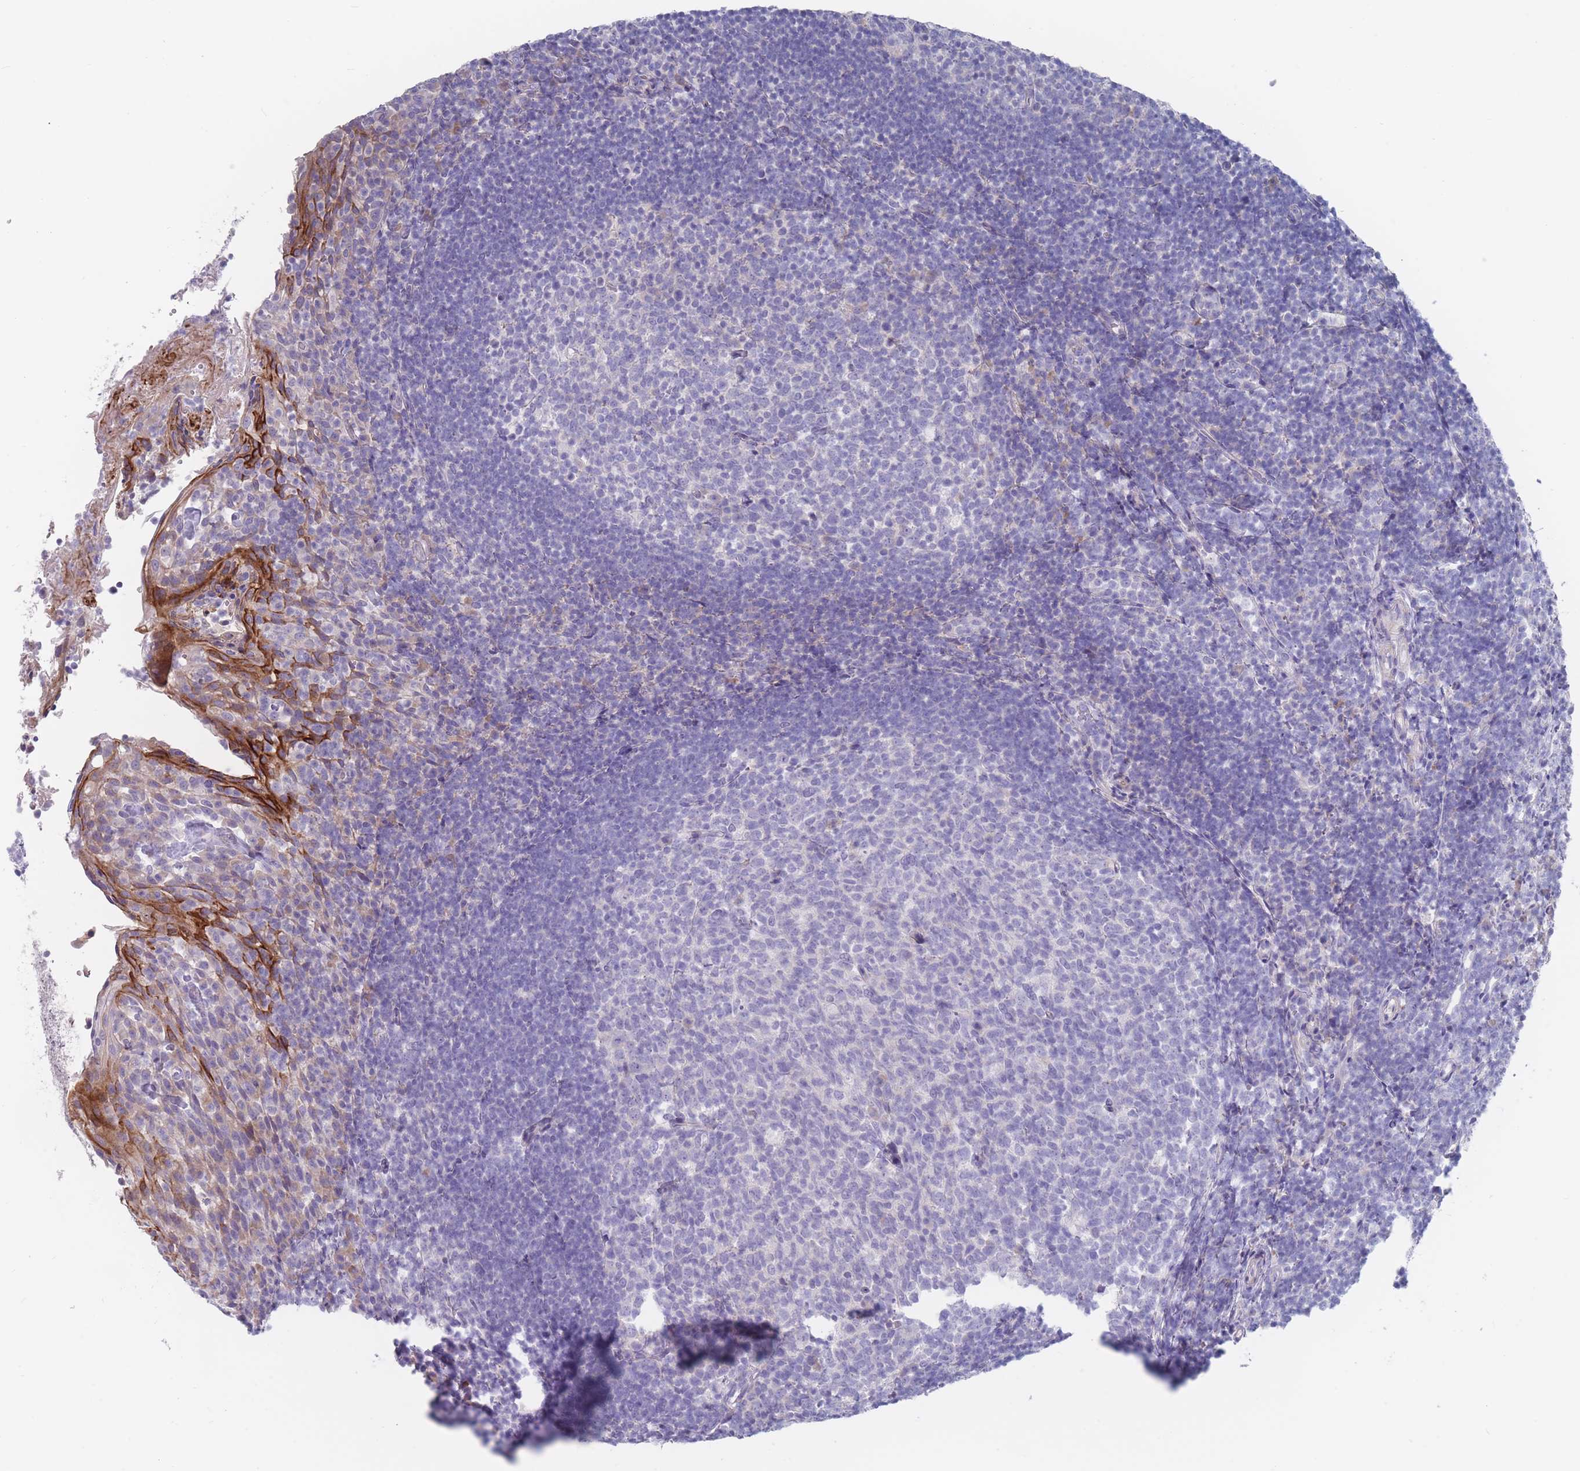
{"staining": {"intensity": "negative", "quantity": "none", "location": "none"}, "tissue": "tonsil", "cell_type": "Germinal center cells", "image_type": "normal", "snomed": [{"axis": "morphology", "description": "Normal tissue, NOS"}, {"axis": "topography", "description": "Tonsil"}], "caption": "Immunohistochemistry histopathology image of unremarkable human tonsil stained for a protein (brown), which exhibits no staining in germinal center cells.", "gene": "PIGU", "patient": {"sex": "female", "age": 10}}